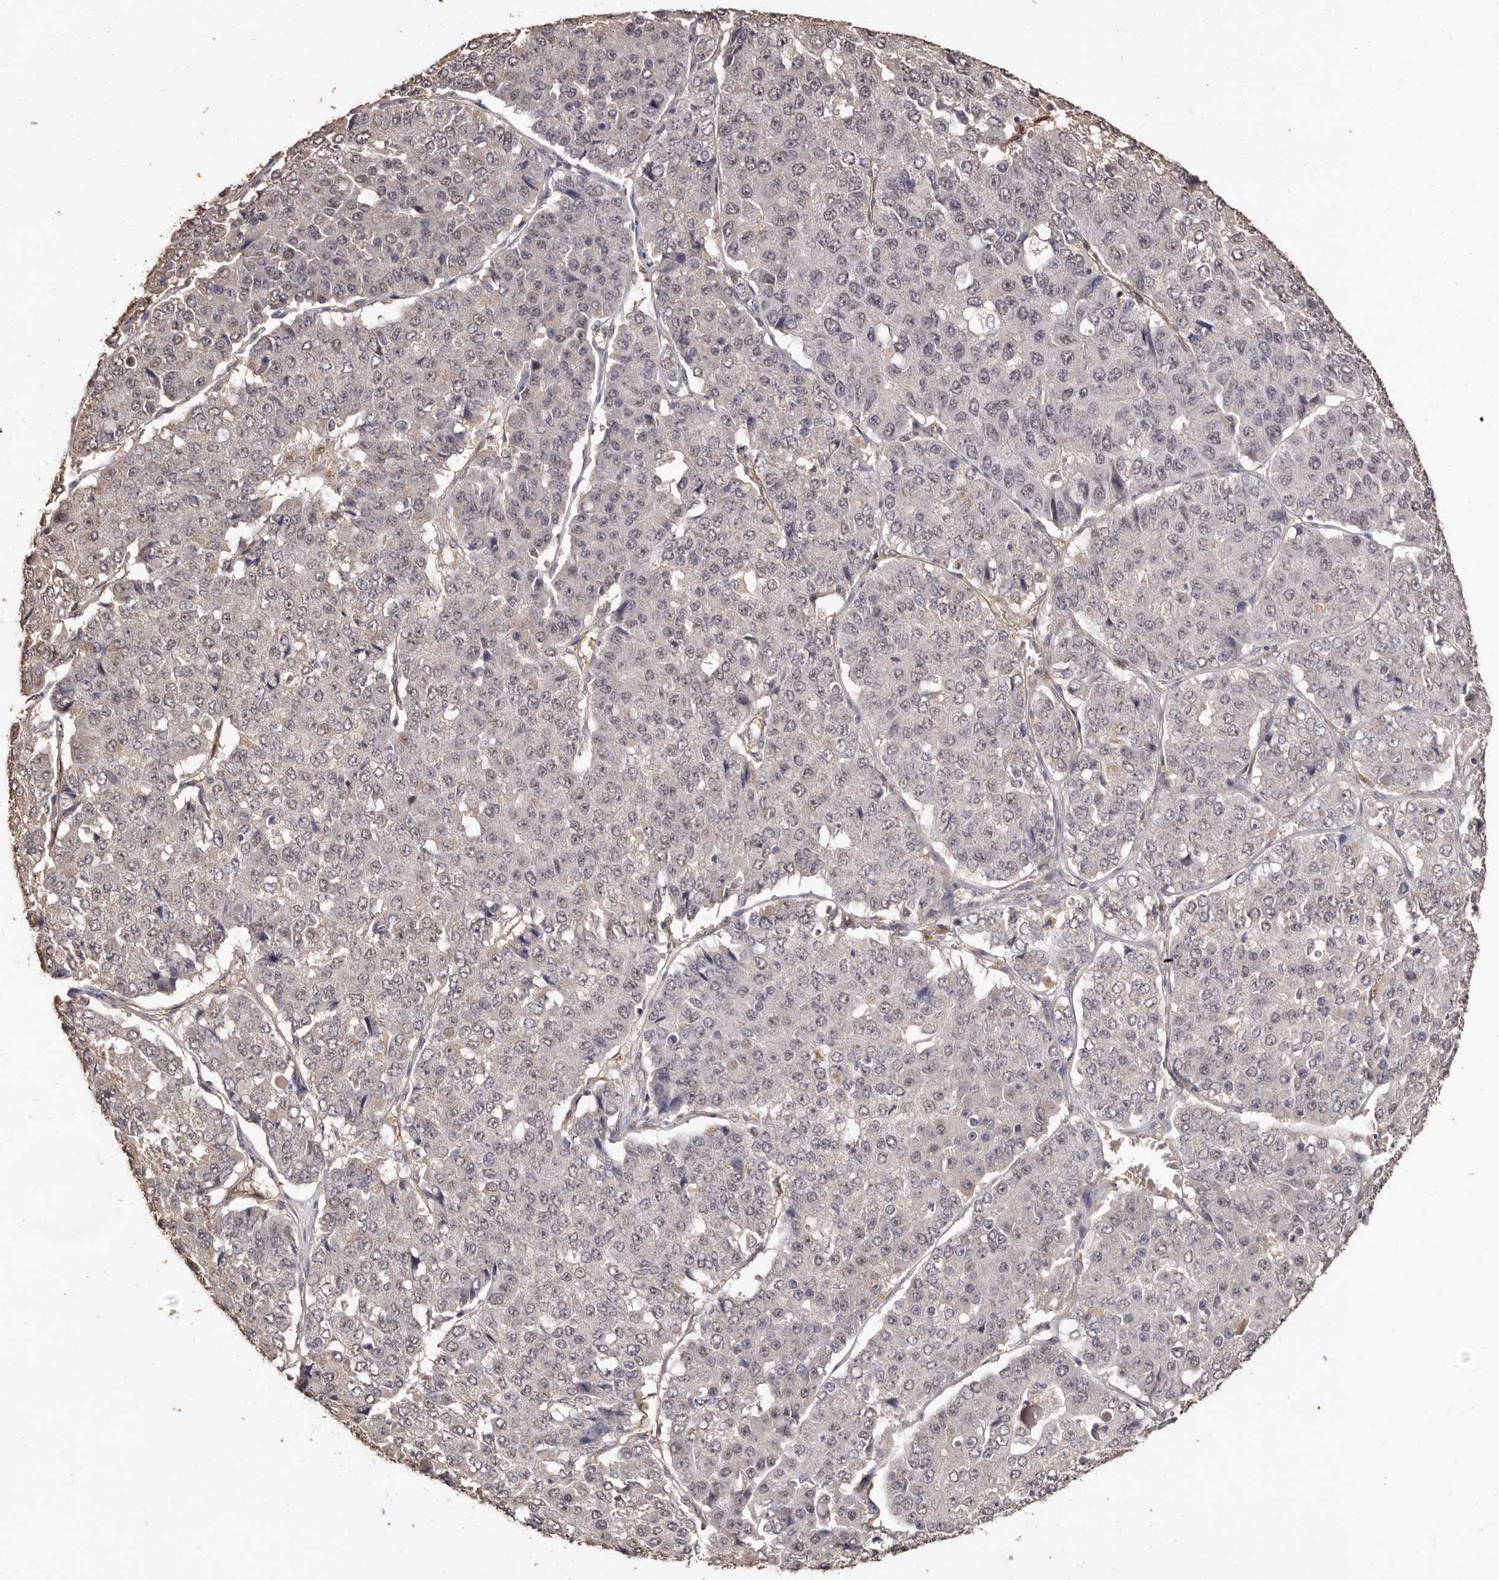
{"staining": {"intensity": "negative", "quantity": "none", "location": "none"}, "tissue": "pancreatic cancer", "cell_type": "Tumor cells", "image_type": "cancer", "snomed": [{"axis": "morphology", "description": "Adenocarcinoma, NOS"}, {"axis": "topography", "description": "Pancreas"}], "caption": "The photomicrograph displays no significant expression in tumor cells of pancreatic adenocarcinoma.", "gene": "INAVA", "patient": {"sex": "male", "age": 50}}